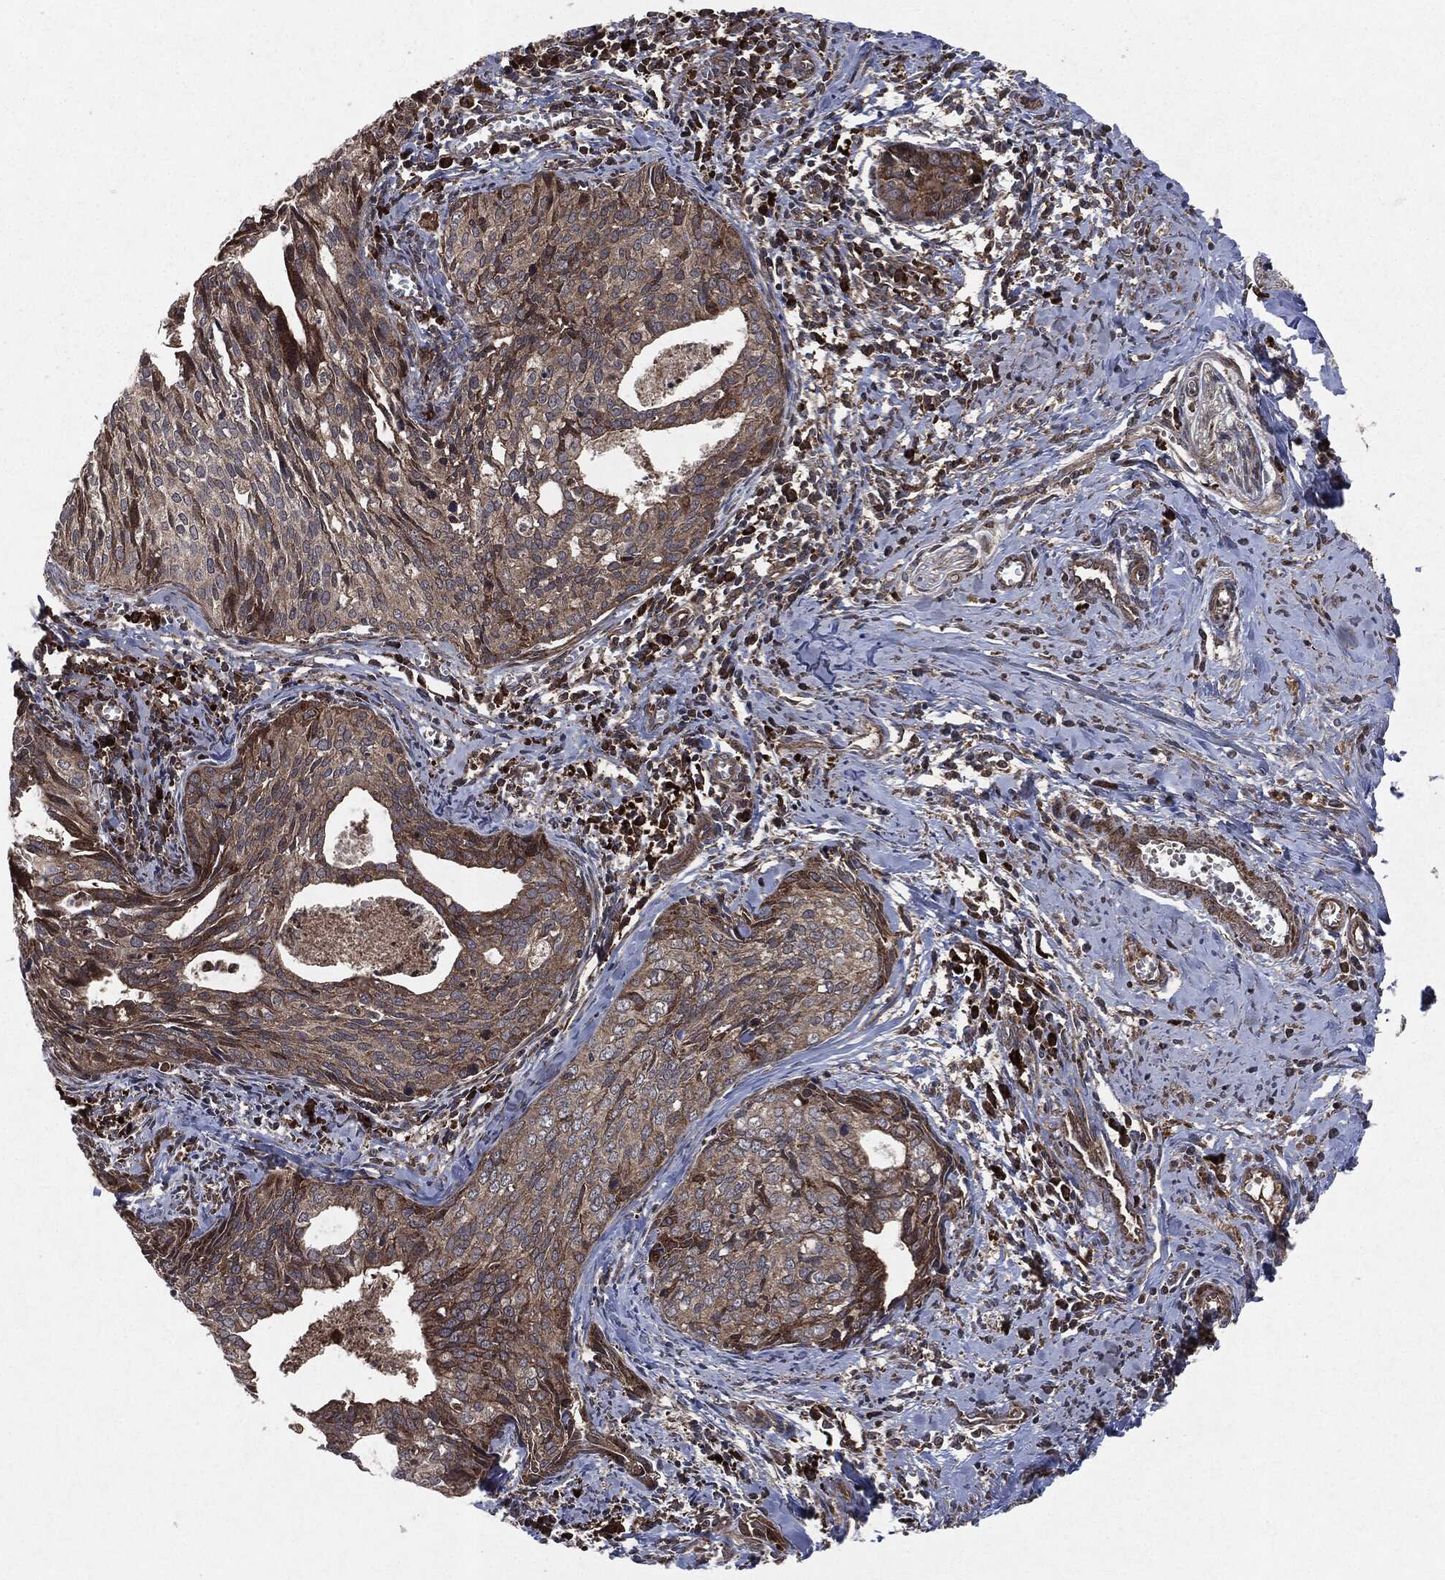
{"staining": {"intensity": "strong", "quantity": "<25%", "location": "cytoplasmic/membranous"}, "tissue": "cervical cancer", "cell_type": "Tumor cells", "image_type": "cancer", "snomed": [{"axis": "morphology", "description": "Squamous cell carcinoma, NOS"}, {"axis": "topography", "description": "Cervix"}], "caption": "Squamous cell carcinoma (cervical) was stained to show a protein in brown. There is medium levels of strong cytoplasmic/membranous staining in about <25% of tumor cells.", "gene": "RAF1", "patient": {"sex": "female", "age": 29}}